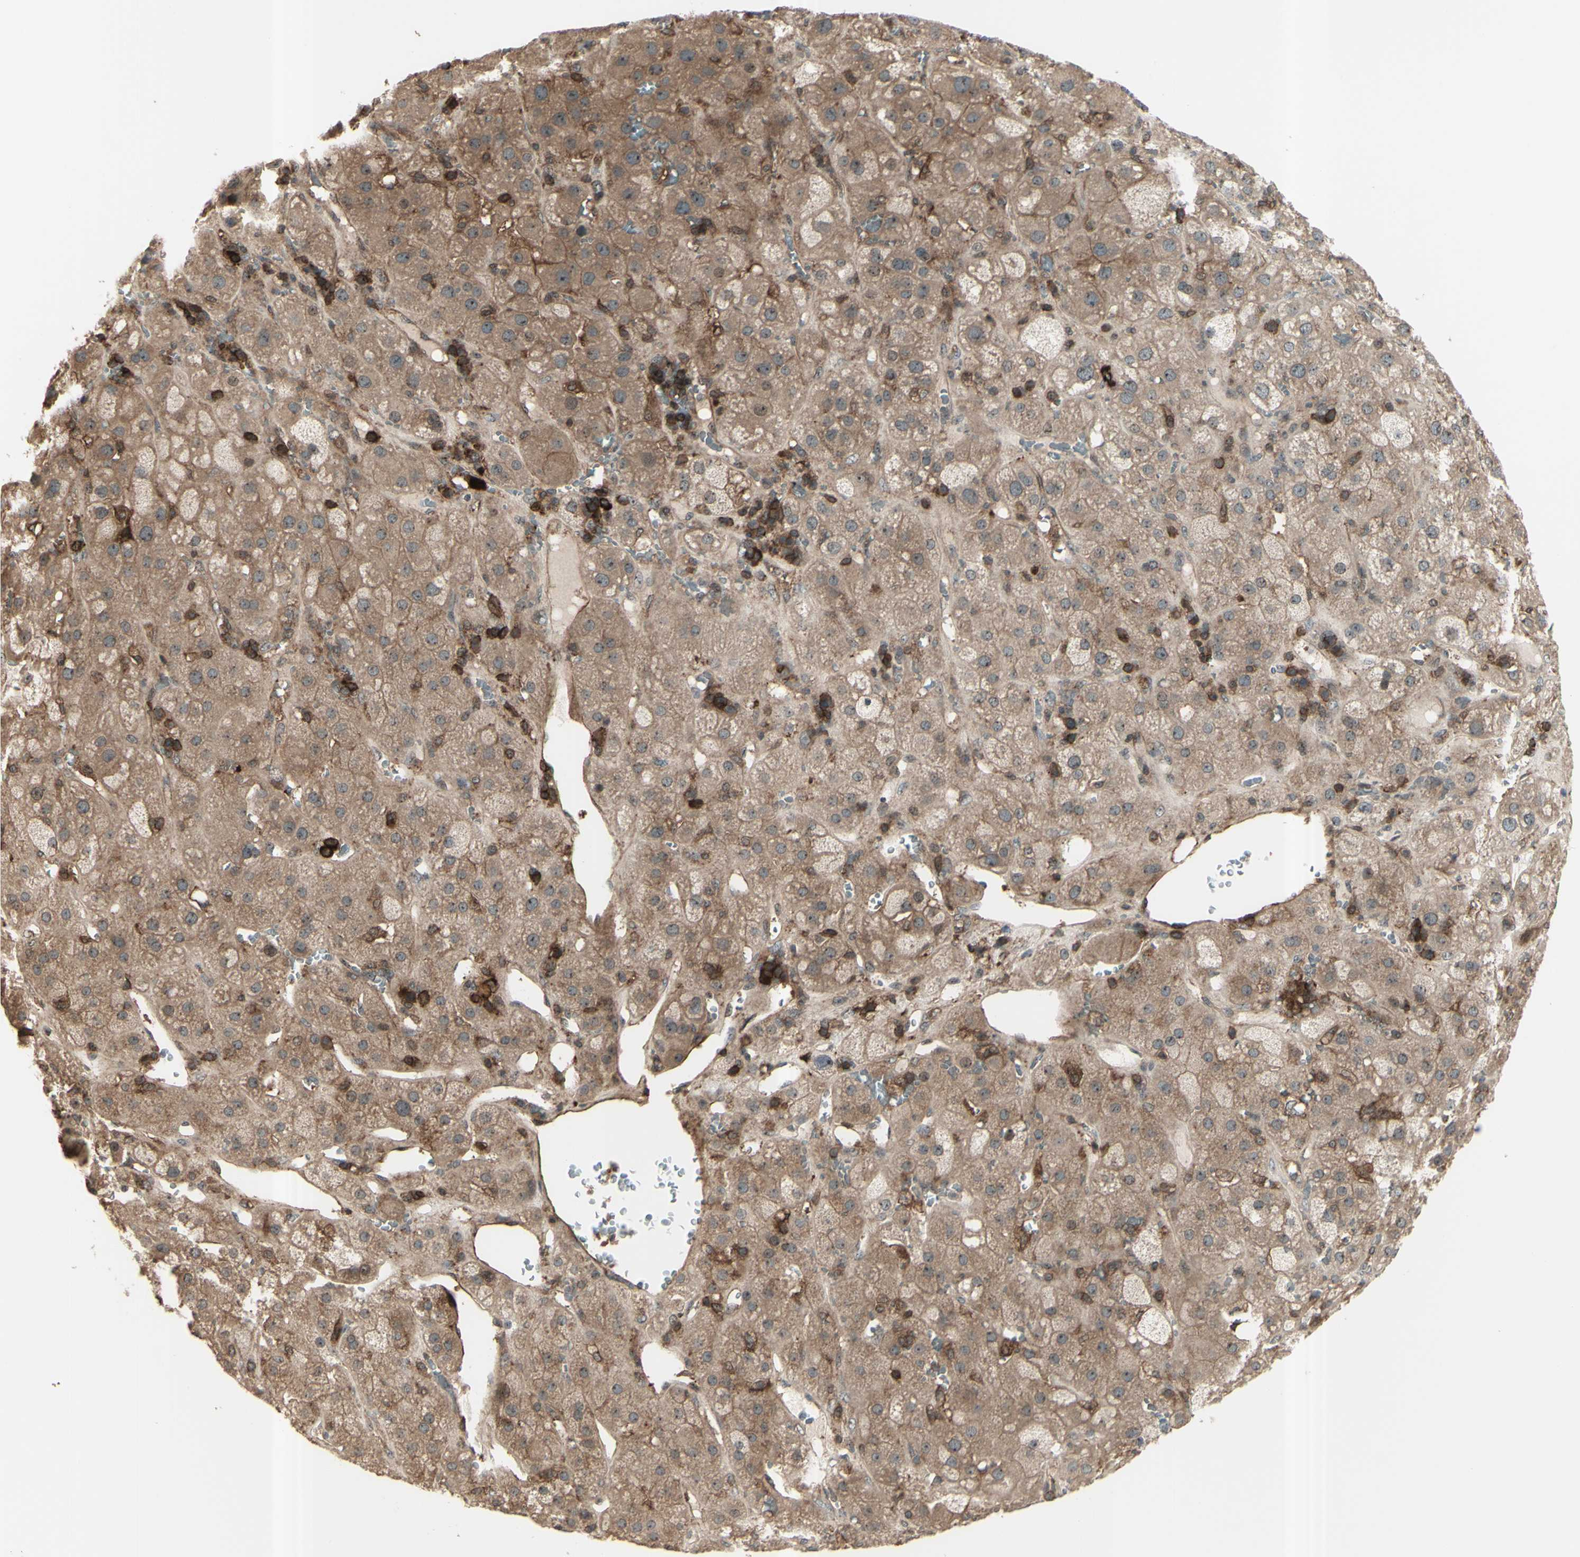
{"staining": {"intensity": "moderate", "quantity": ">75%", "location": "cytoplasmic/membranous,nuclear"}, "tissue": "adrenal gland", "cell_type": "Glandular cells", "image_type": "normal", "snomed": [{"axis": "morphology", "description": "Normal tissue, NOS"}, {"axis": "topography", "description": "Adrenal gland"}], "caption": "IHC image of normal adrenal gland stained for a protein (brown), which reveals medium levels of moderate cytoplasmic/membranous,nuclear expression in about >75% of glandular cells.", "gene": "FXYD5", "patient": {"sex": "female", "age": 47}}